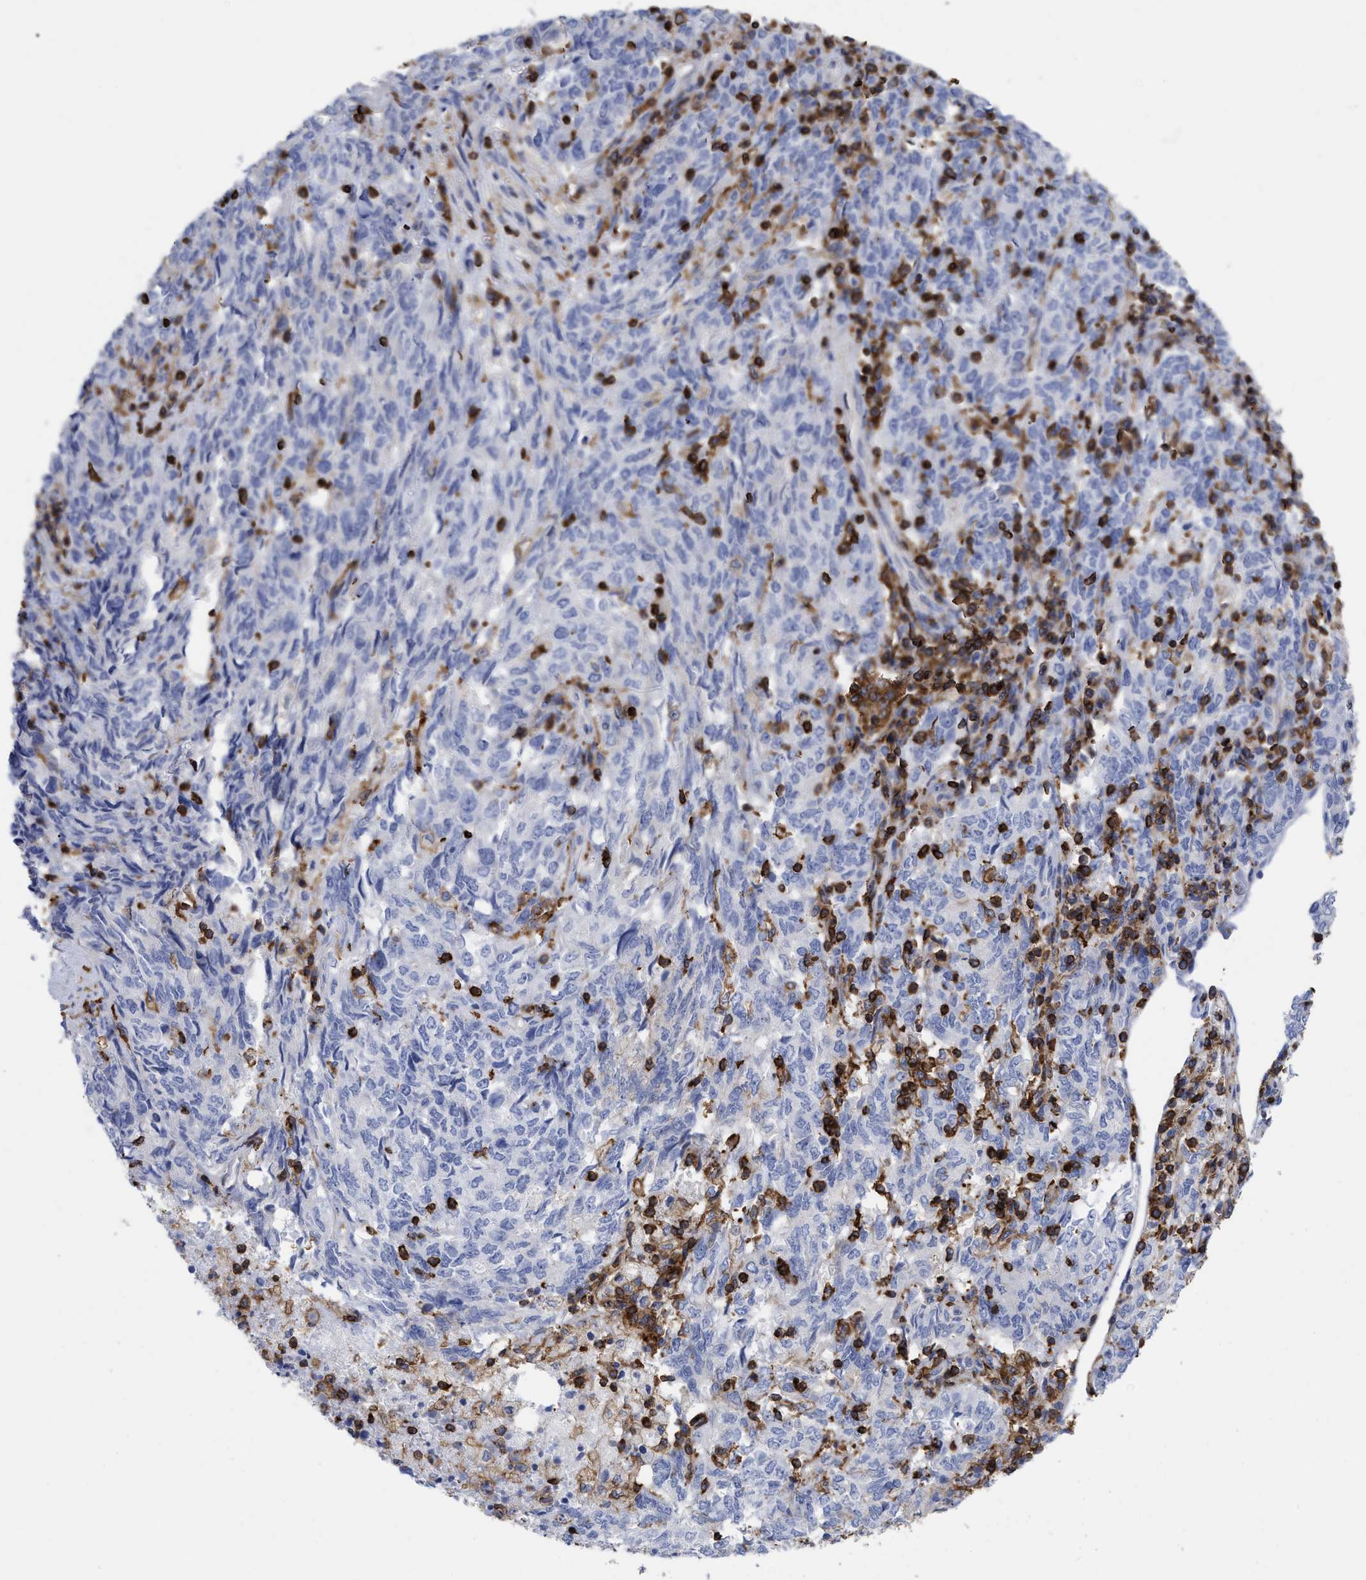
{"staining": {"intensity": "negative", "quantity": "none", "location": "none"}, "tissue": "endometrial cancer", "cell_type": "Tumor cells", "image_type": "cancer", "snomed": [{"axis": "morphology", "description": "Adenocarcinoma, NOS"}, {"axis": "topography", "description": "Endometrium"}], "caption": "DAB immunohistochemical staining of human adenocarcinoma (endometrial) displays no significant positivity in tumor cells.", "gene": "HCLS1", "patient": {"sex": "female", "age": 80}}